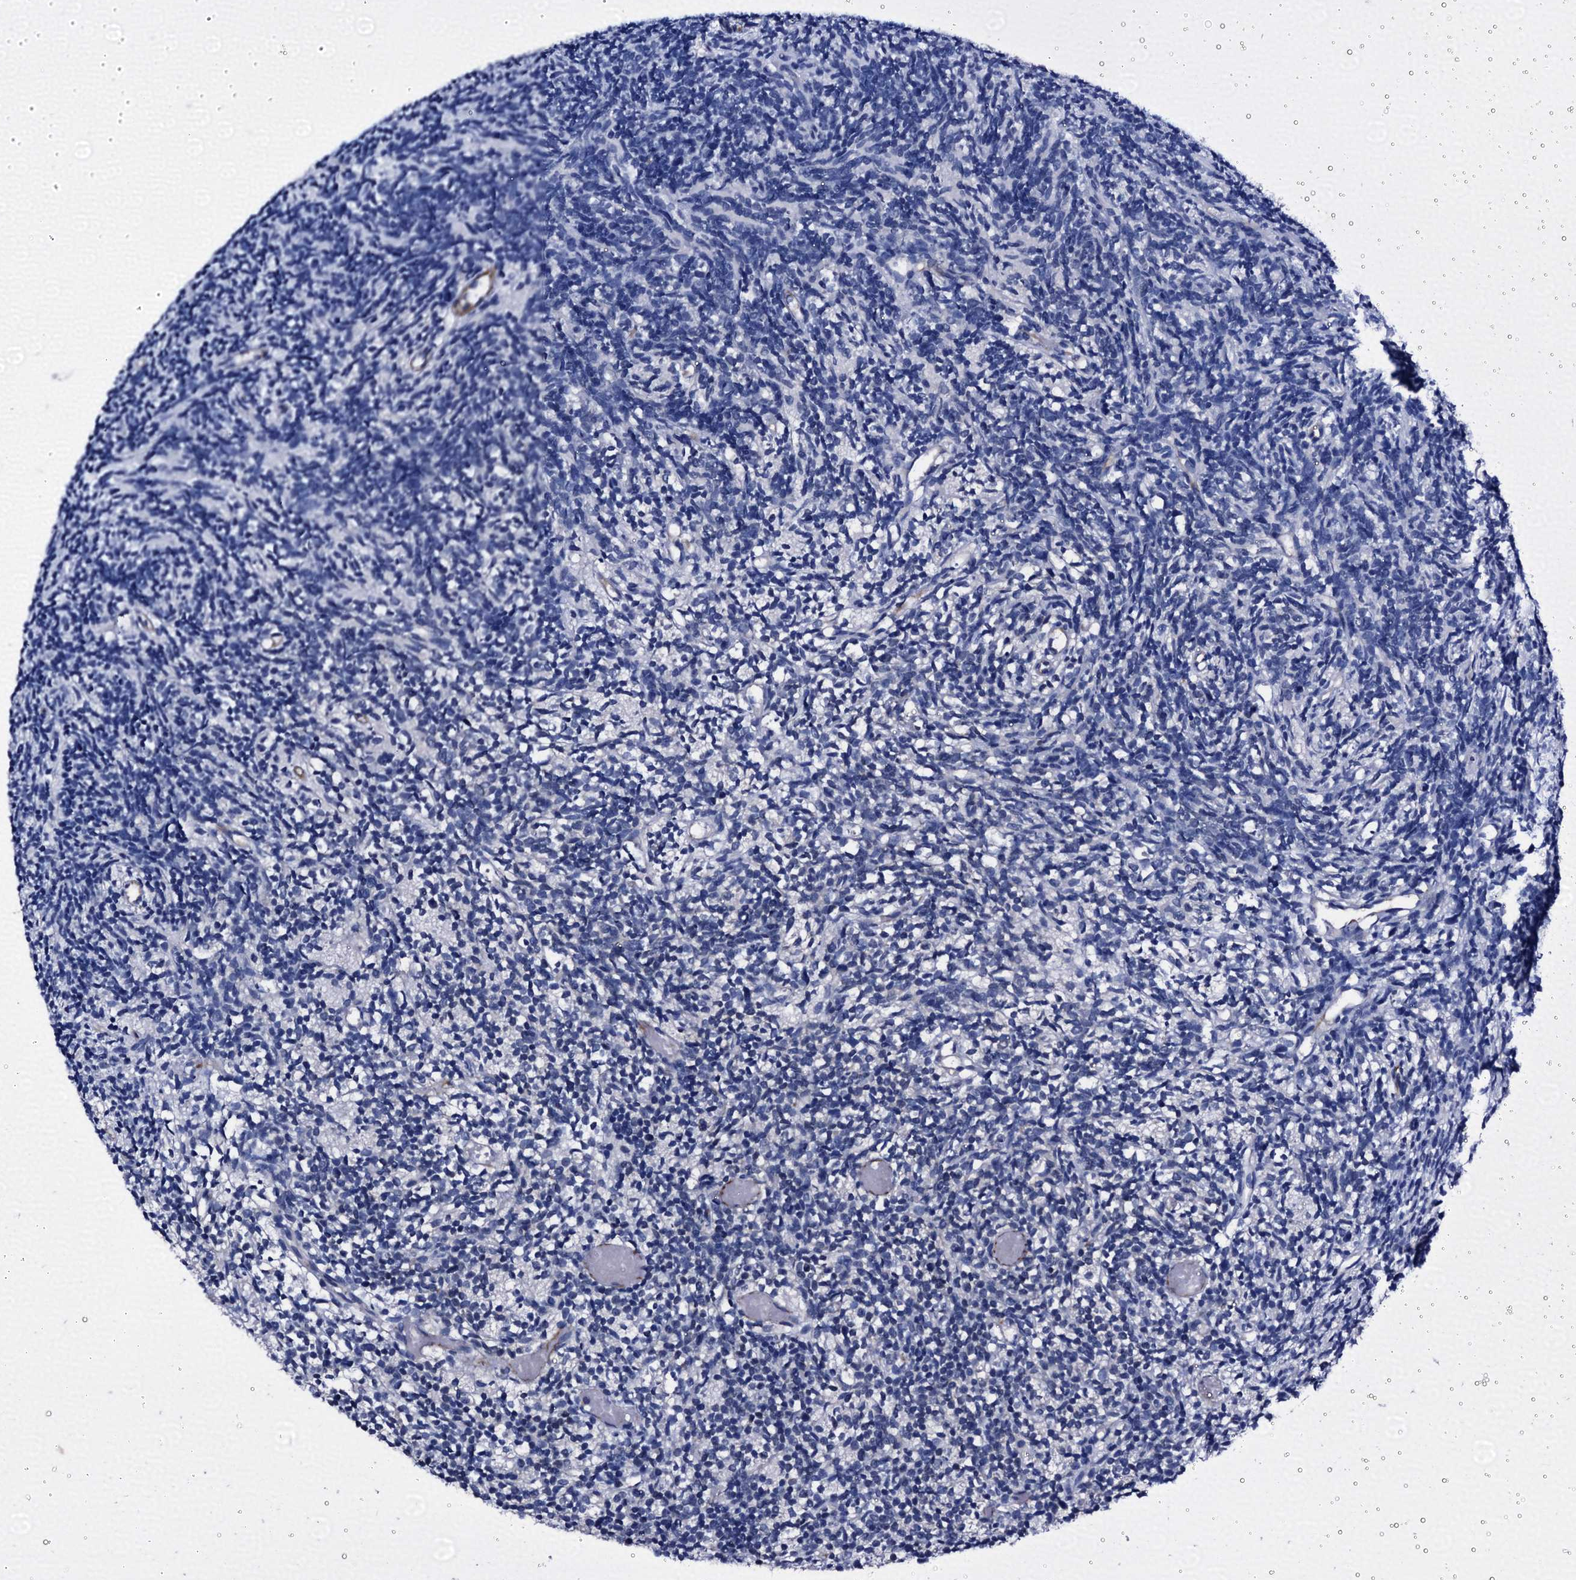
{"staining": {"intensity": "negative", "quantity": "none", "location": "none"}, "tissue": "glioma", "cell_type": "Tumor cells", "image_type": "cancer", "snomed": [{"axis": "morphology", "description": "Glioma, malignant, Low grade"}, {"axis": "topography", "description": "Brain"}], "caption": "Tumor cells are negative for brown protein staining in low-grade glioma (malignant).", "gene": "EMG1", "patient": {"sex": "female", "age": 1}}